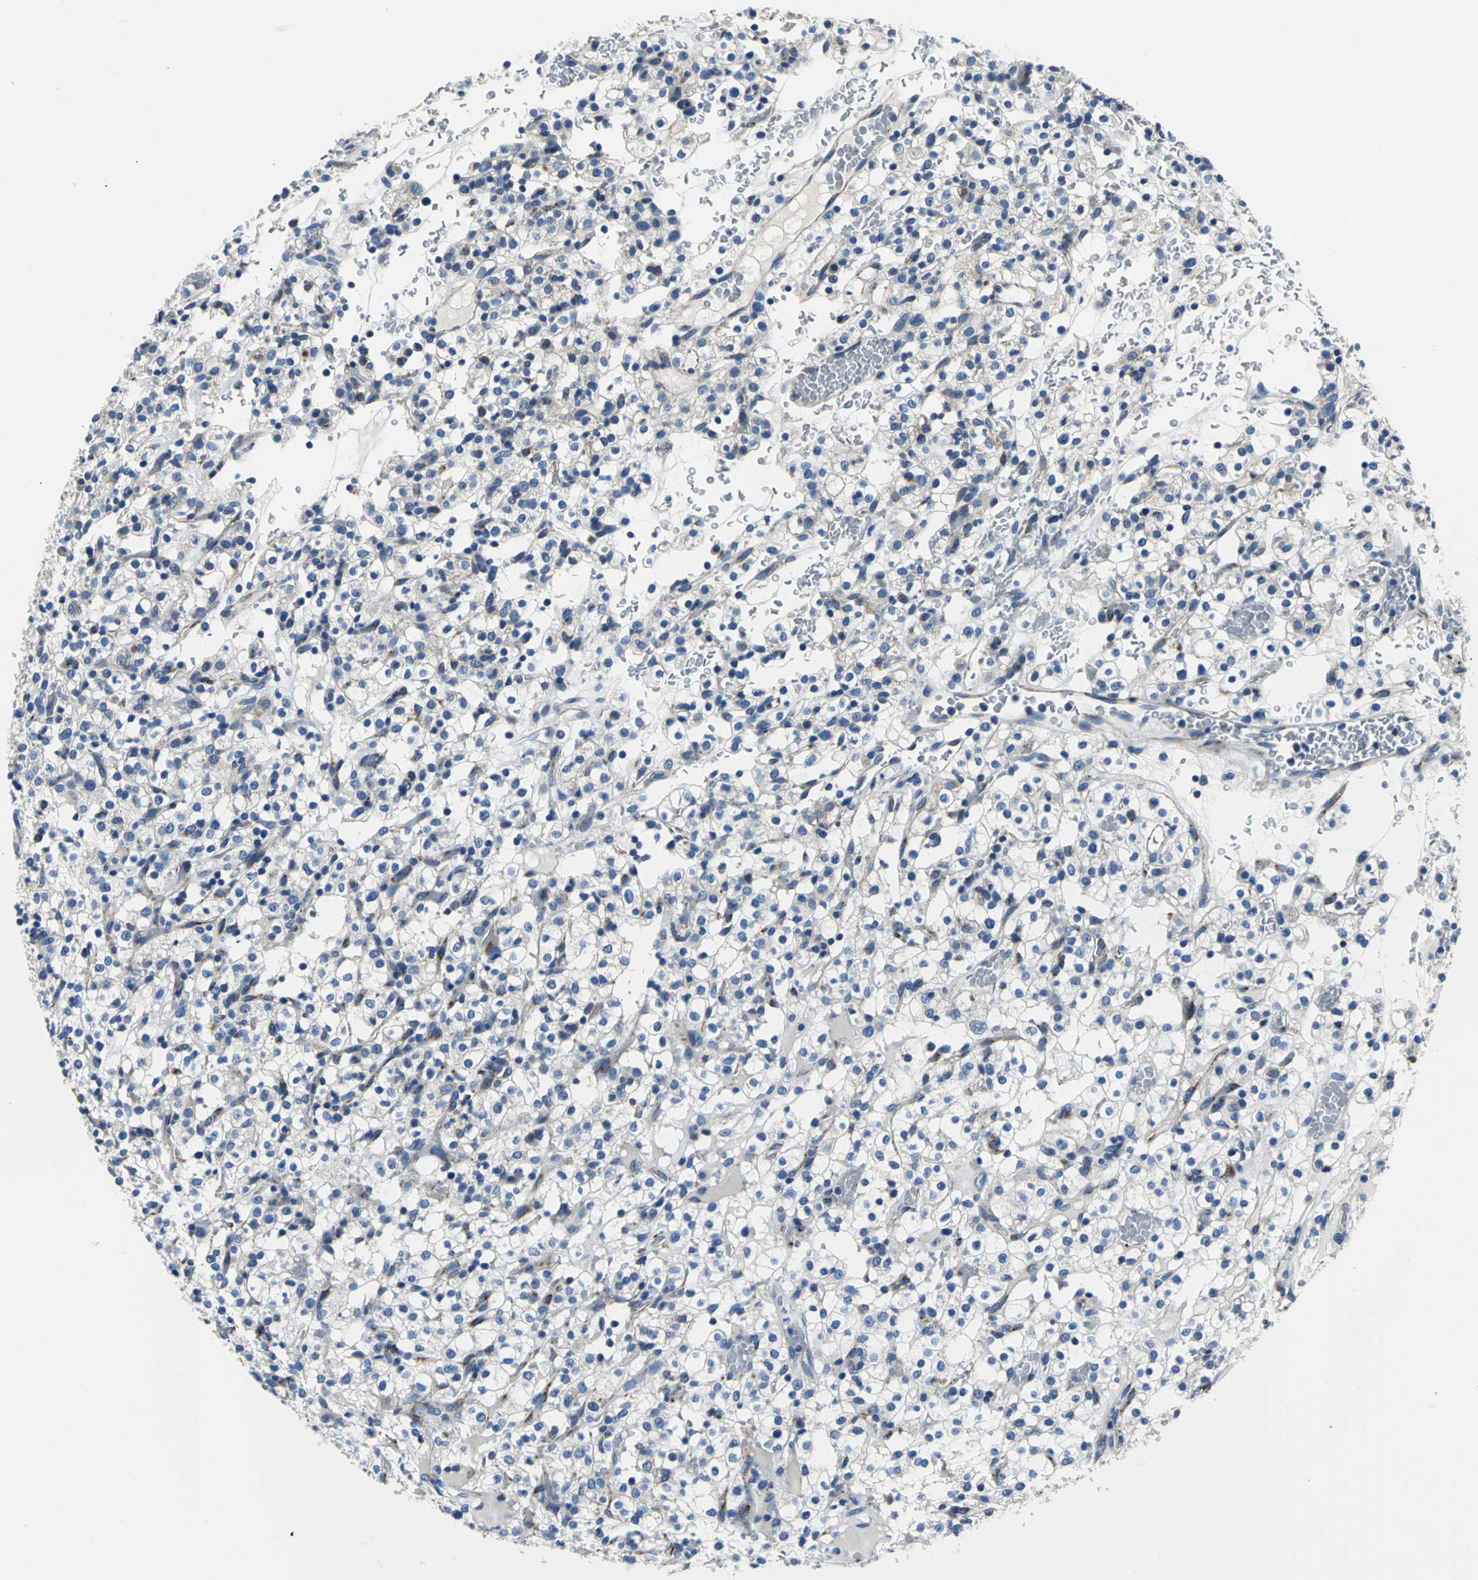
{"staining": {"intensity": "negative", "quantity": "none", "location": "none"}, "tissue": "renal cancer", "cell_type": "Tumor cells", "image_type": "cancer", "snomed": [{"axis": "morphology", "description": "Normal tissue, NOS"}, {"axis": "morphology", "description": "Adenocarcinoma, NOS"}, {"axis": "topography", "description": "Kidney"}], "caption": "Micrograph shows no significant protein staining in tumor cells of renal cancer.", "gene": "IFI6", "patient": {"sex": "female", "age": 72}}